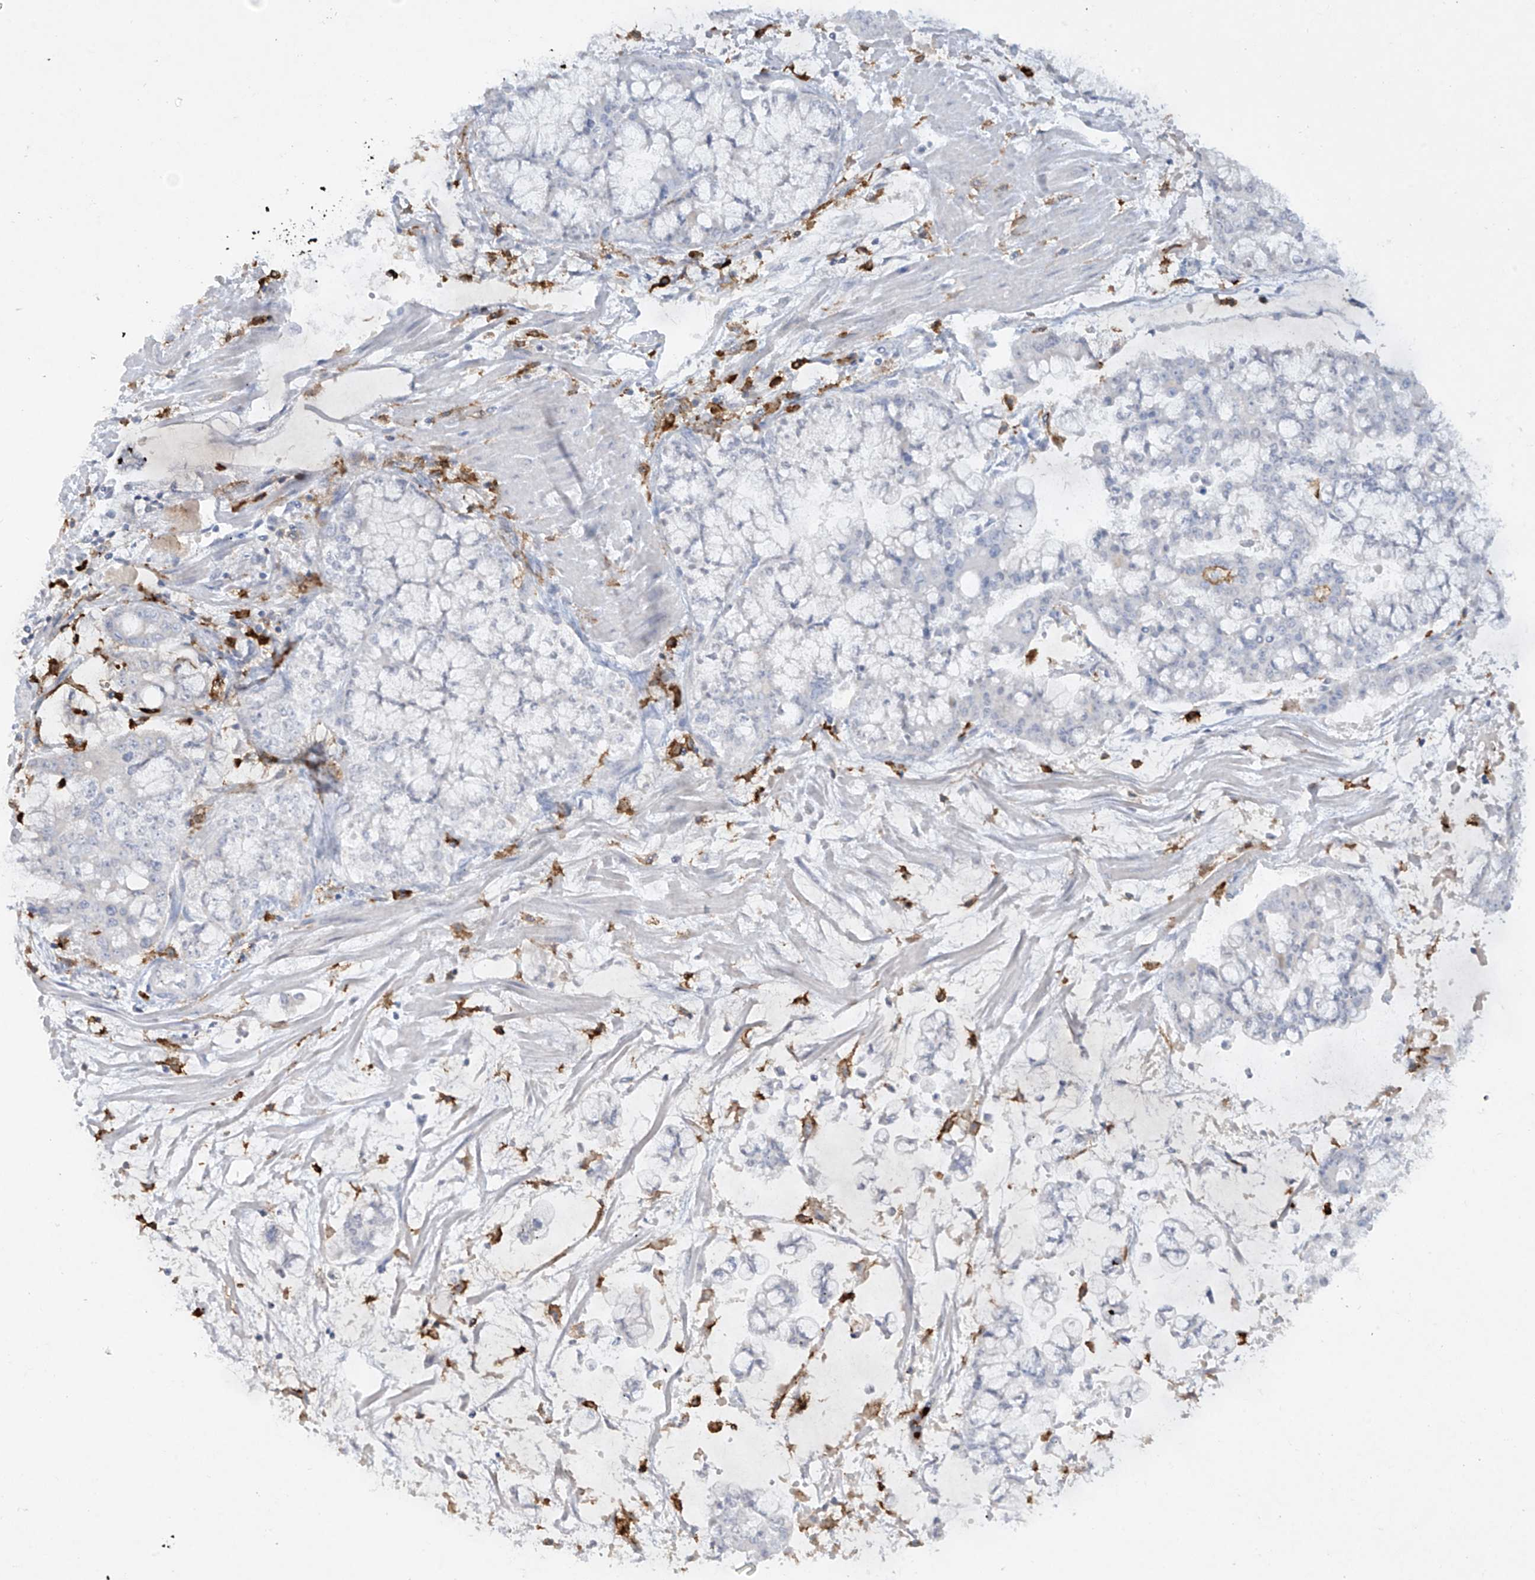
{"staining": {"intensity": "negative", "quantity": "none", "location": "none"}, "tissue": "stomach cancer", "cell_type": "Tumor cells", "image_type": "cancer", "snomed": [{"axis": "morphology", "description": "Normal tissue, NOS"}, {"axis": "morphology", "description": "Adenocarcinoma, NOS"}, {"axis": "topography", "description": "Stomach, upper"}, {"axis": "topography", "description": "Stomach"}], "caption": "Tumor cells show no significant protein positivity in stomach cancer. Nuclei are stained in blue.", "gene": "FCGR3A", "patient": {"sex": "male", "age": 76}}